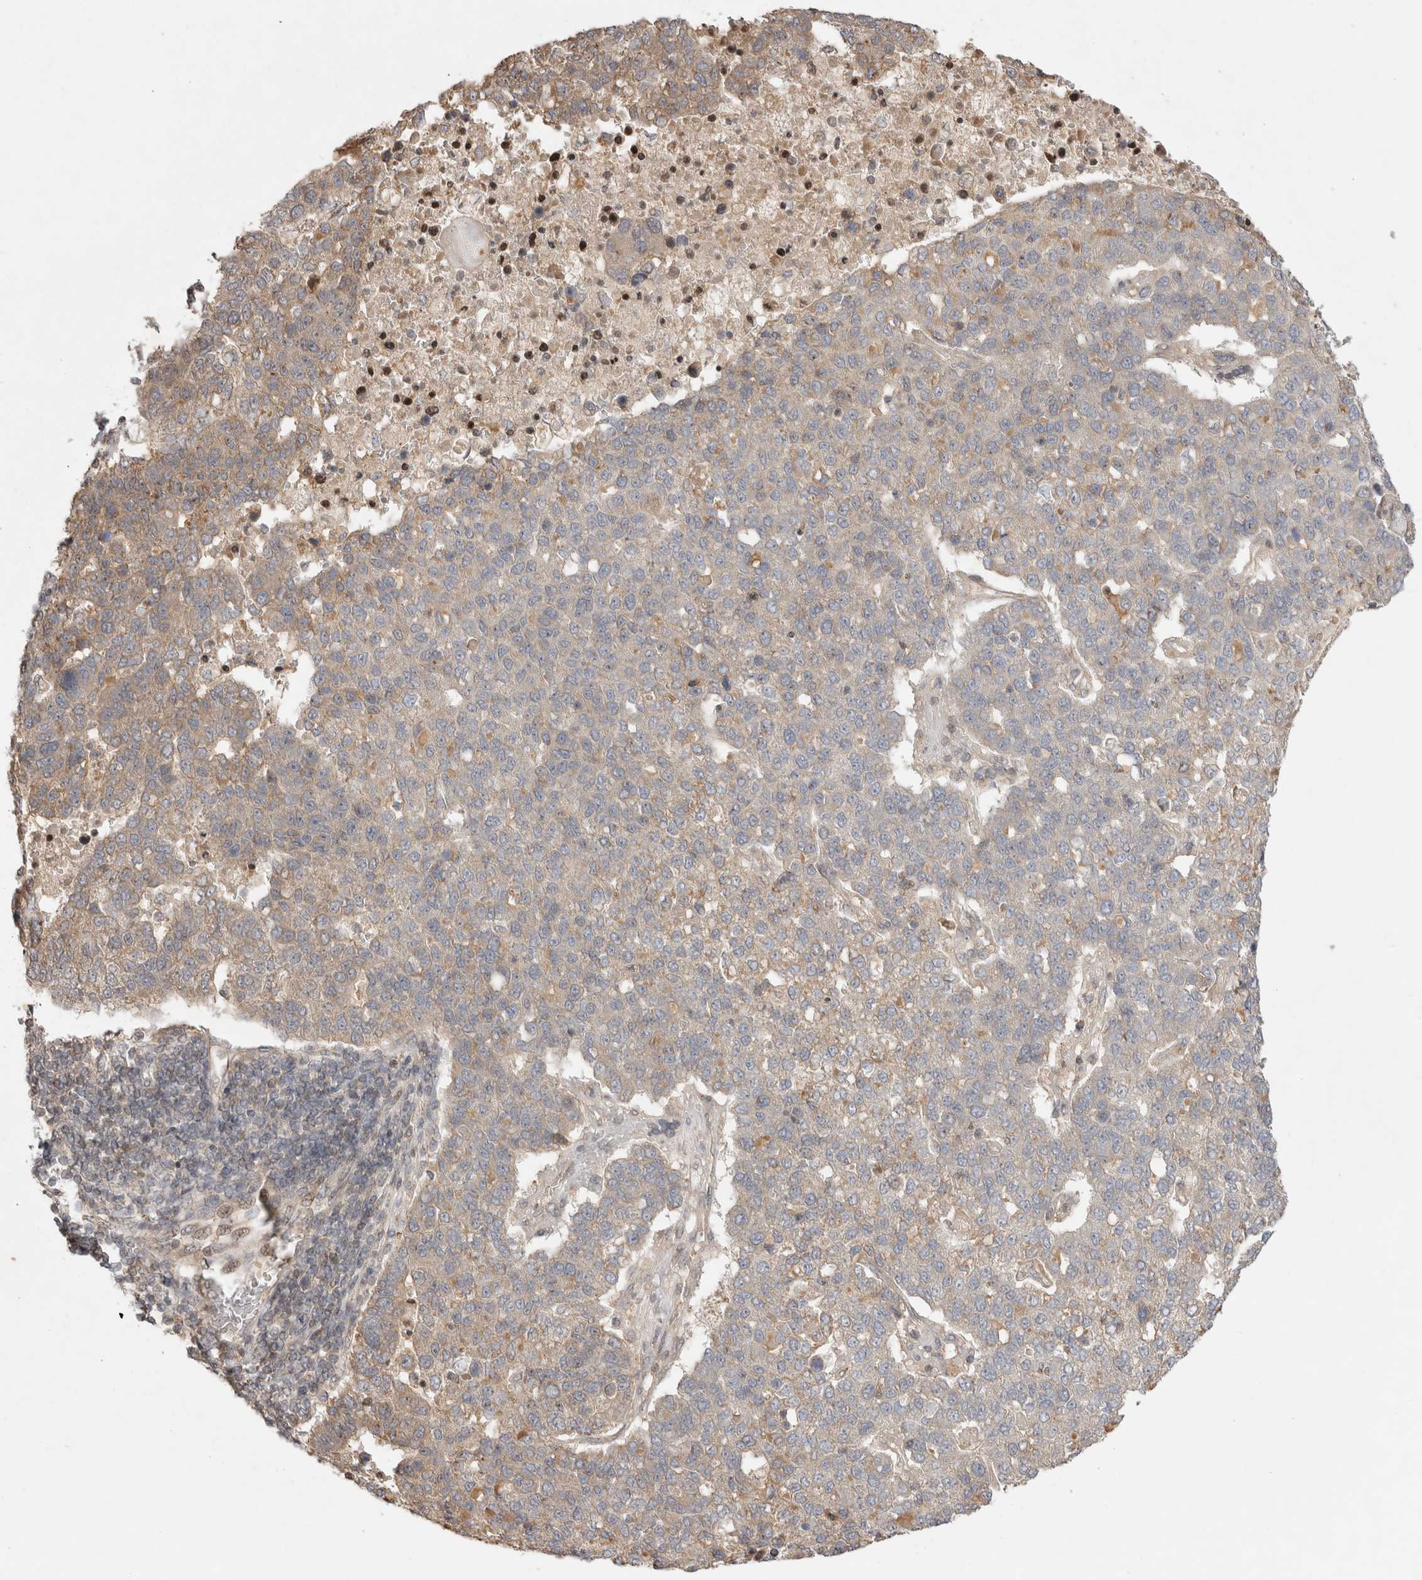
{"staining": {"intensity": "weak", "quantity": "25%-75%", "location": "cytoplasmic/membranous"}, "tissue": "pancreatic cancer", "cell_type": "Tumor cells", "image_type": "cancer", "snomed": [{"axis": "morphology", "description": "Adenocarcinoma, NOS"}, {"axis": "topography", "description": "Pancreas"}], "caption": "Immunohistochemical staining of pancreatic cancer exhibits low levels of weak cytoplasmic/membranous positivity in approximately 25%-75% of tumor cells.", "gene": "EIF2AK1", "patient": {"sex": "female", "age": 61}}